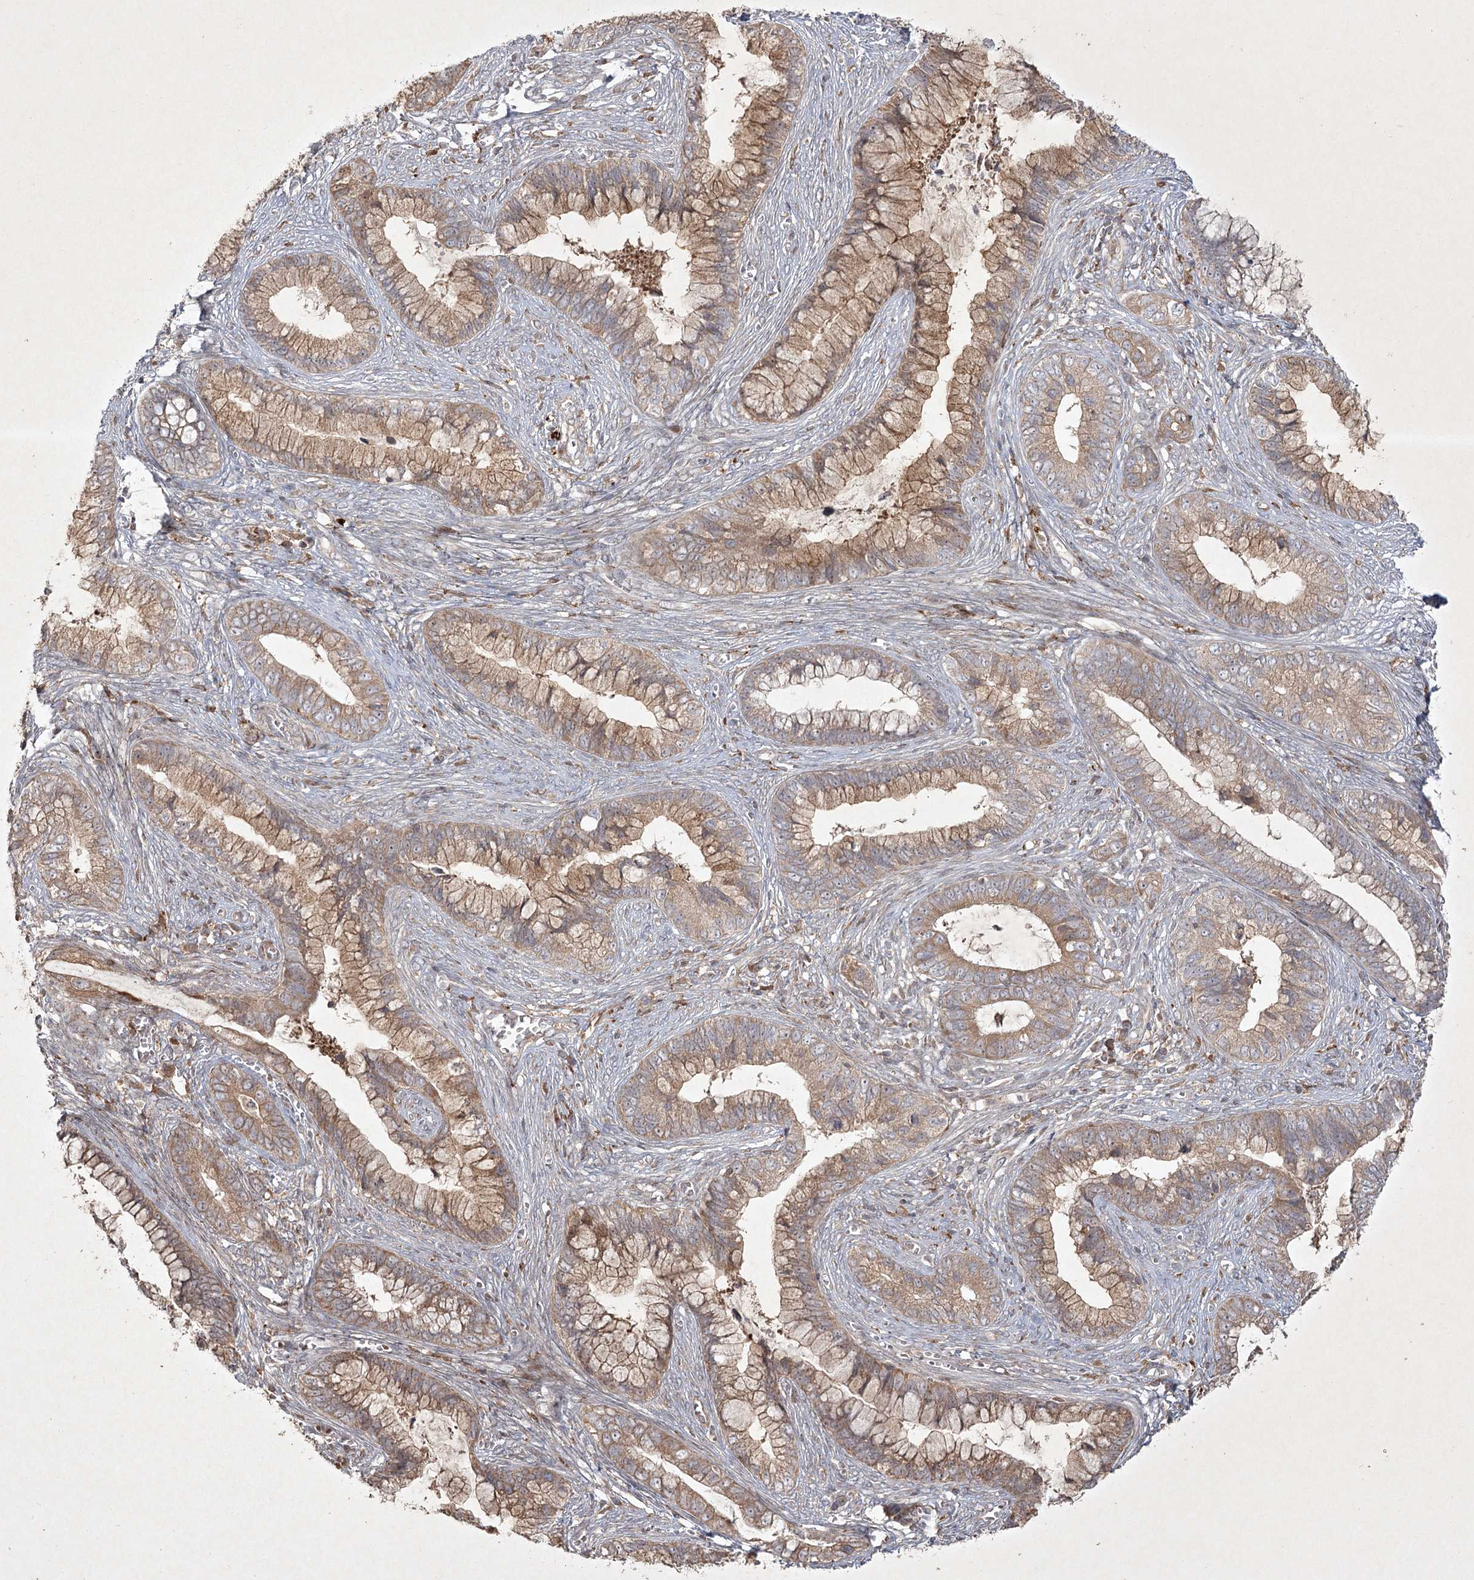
{"staining": {"intensity": "moderate", "quantity": ">75%", "location": "cytoplasmic/membranous"}, "tissue": "cervical cancer", "cell_type": "Tumor cells", "image_type": "cancer", "snomed": [{"axis": "morphology", "description": "Adenocarcinoma, NOS"}, {"axis": "topography", "description": "Cervix"}], "caption": "Protein staining displays moderate cytoplasmic/membranous staining in about >75% of tumor cells in adenocarcinoma (cervical).", "gene": "KBTBD4", "patient": {"sex": "female", "age": 44}}